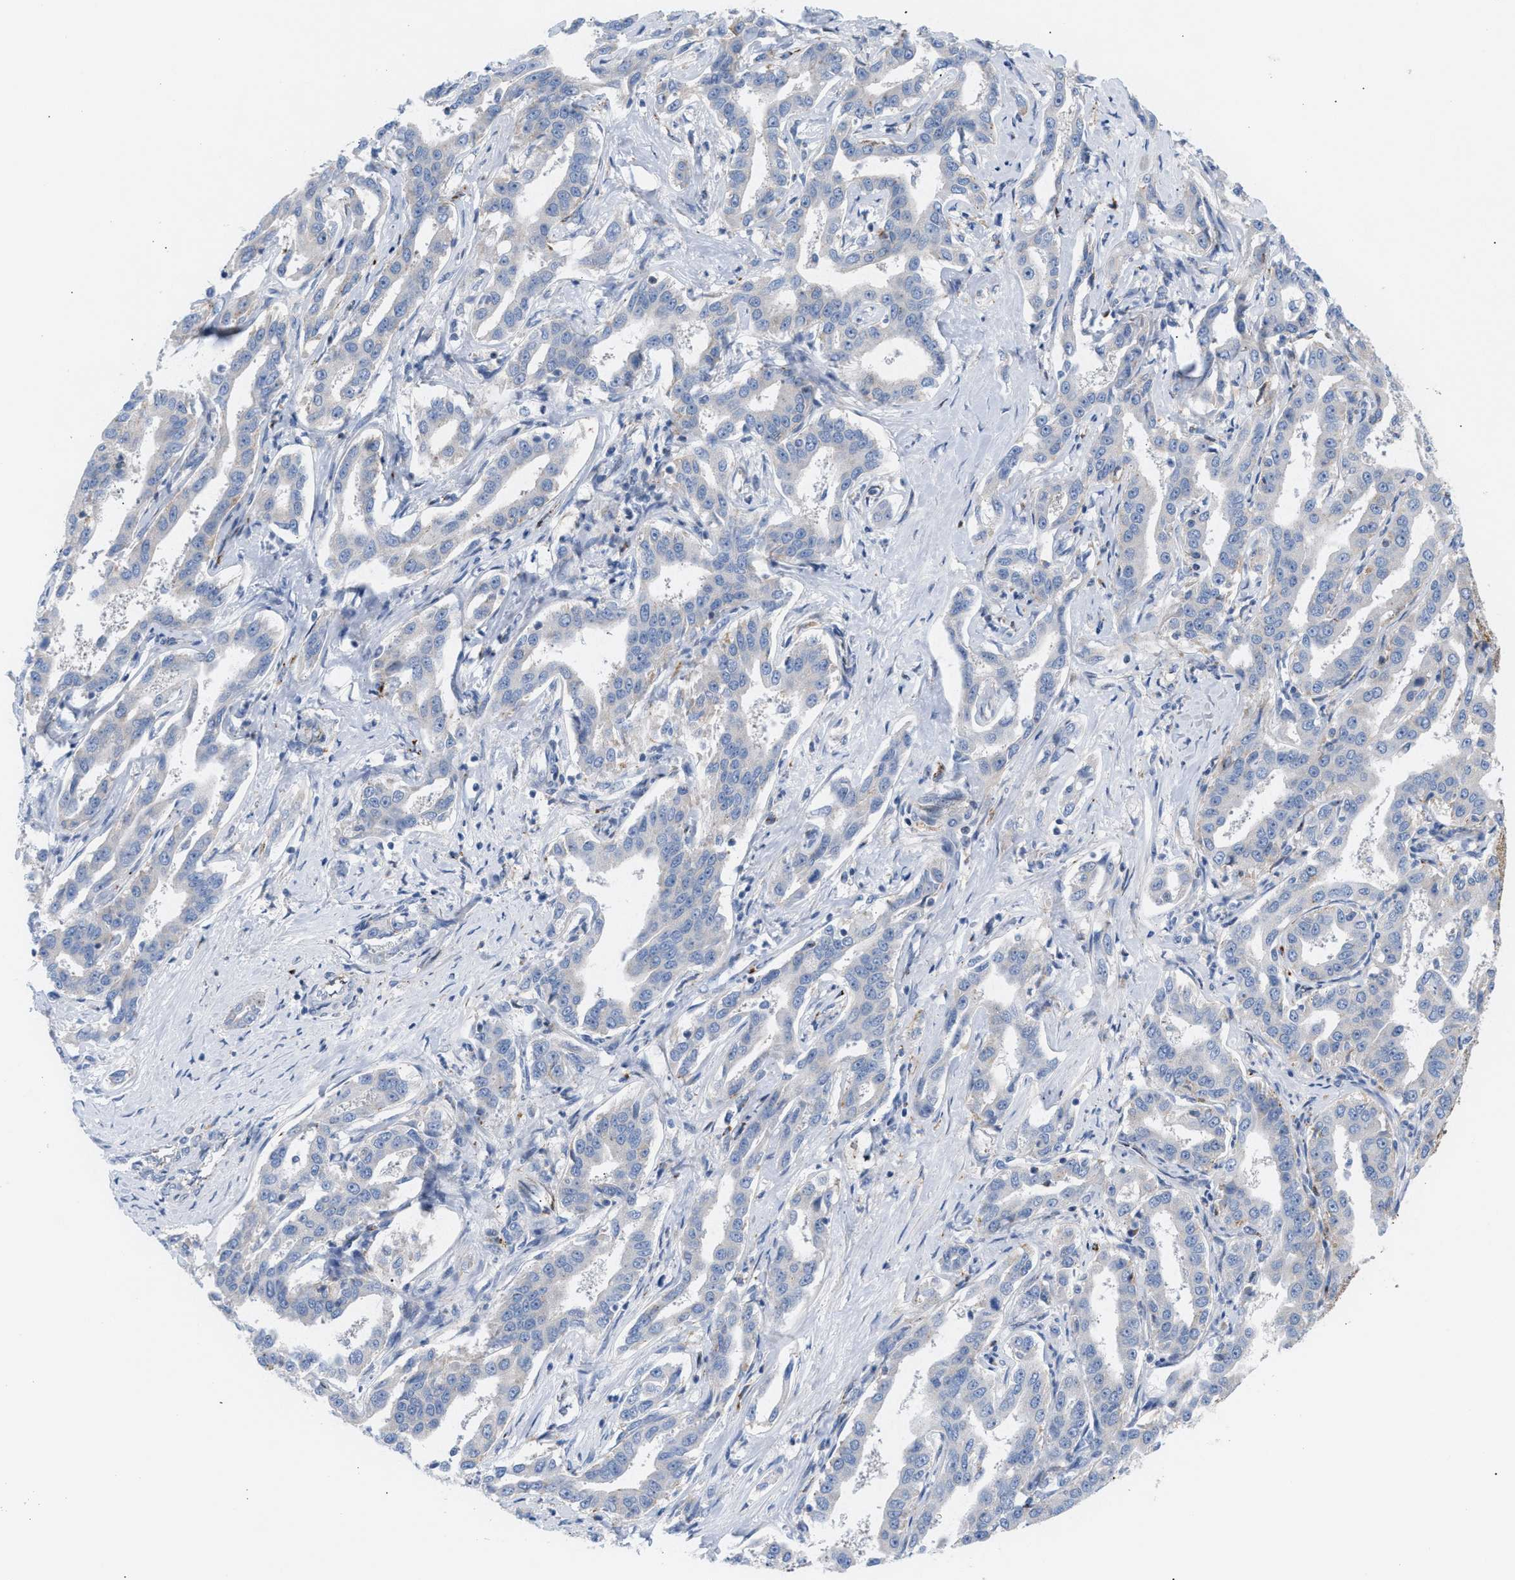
{"staining": {"intensity": "negative", "quantity": "none", "location": "none"}, "tissue": "liver cancer", "cell_type": "Tumor cells", "image_type": "cancer", "snomed": [{"axis": "morphology", "description": "Cholangiocarcinoma"}, {"axis": "topography", "description": "Liver"}], "caption": "Liver cancer was stained to show a protein in brown. There is no significant staining in tumor cells.", "gene": "MBTD1", "patient": {"sex": "male", "age": 59}}